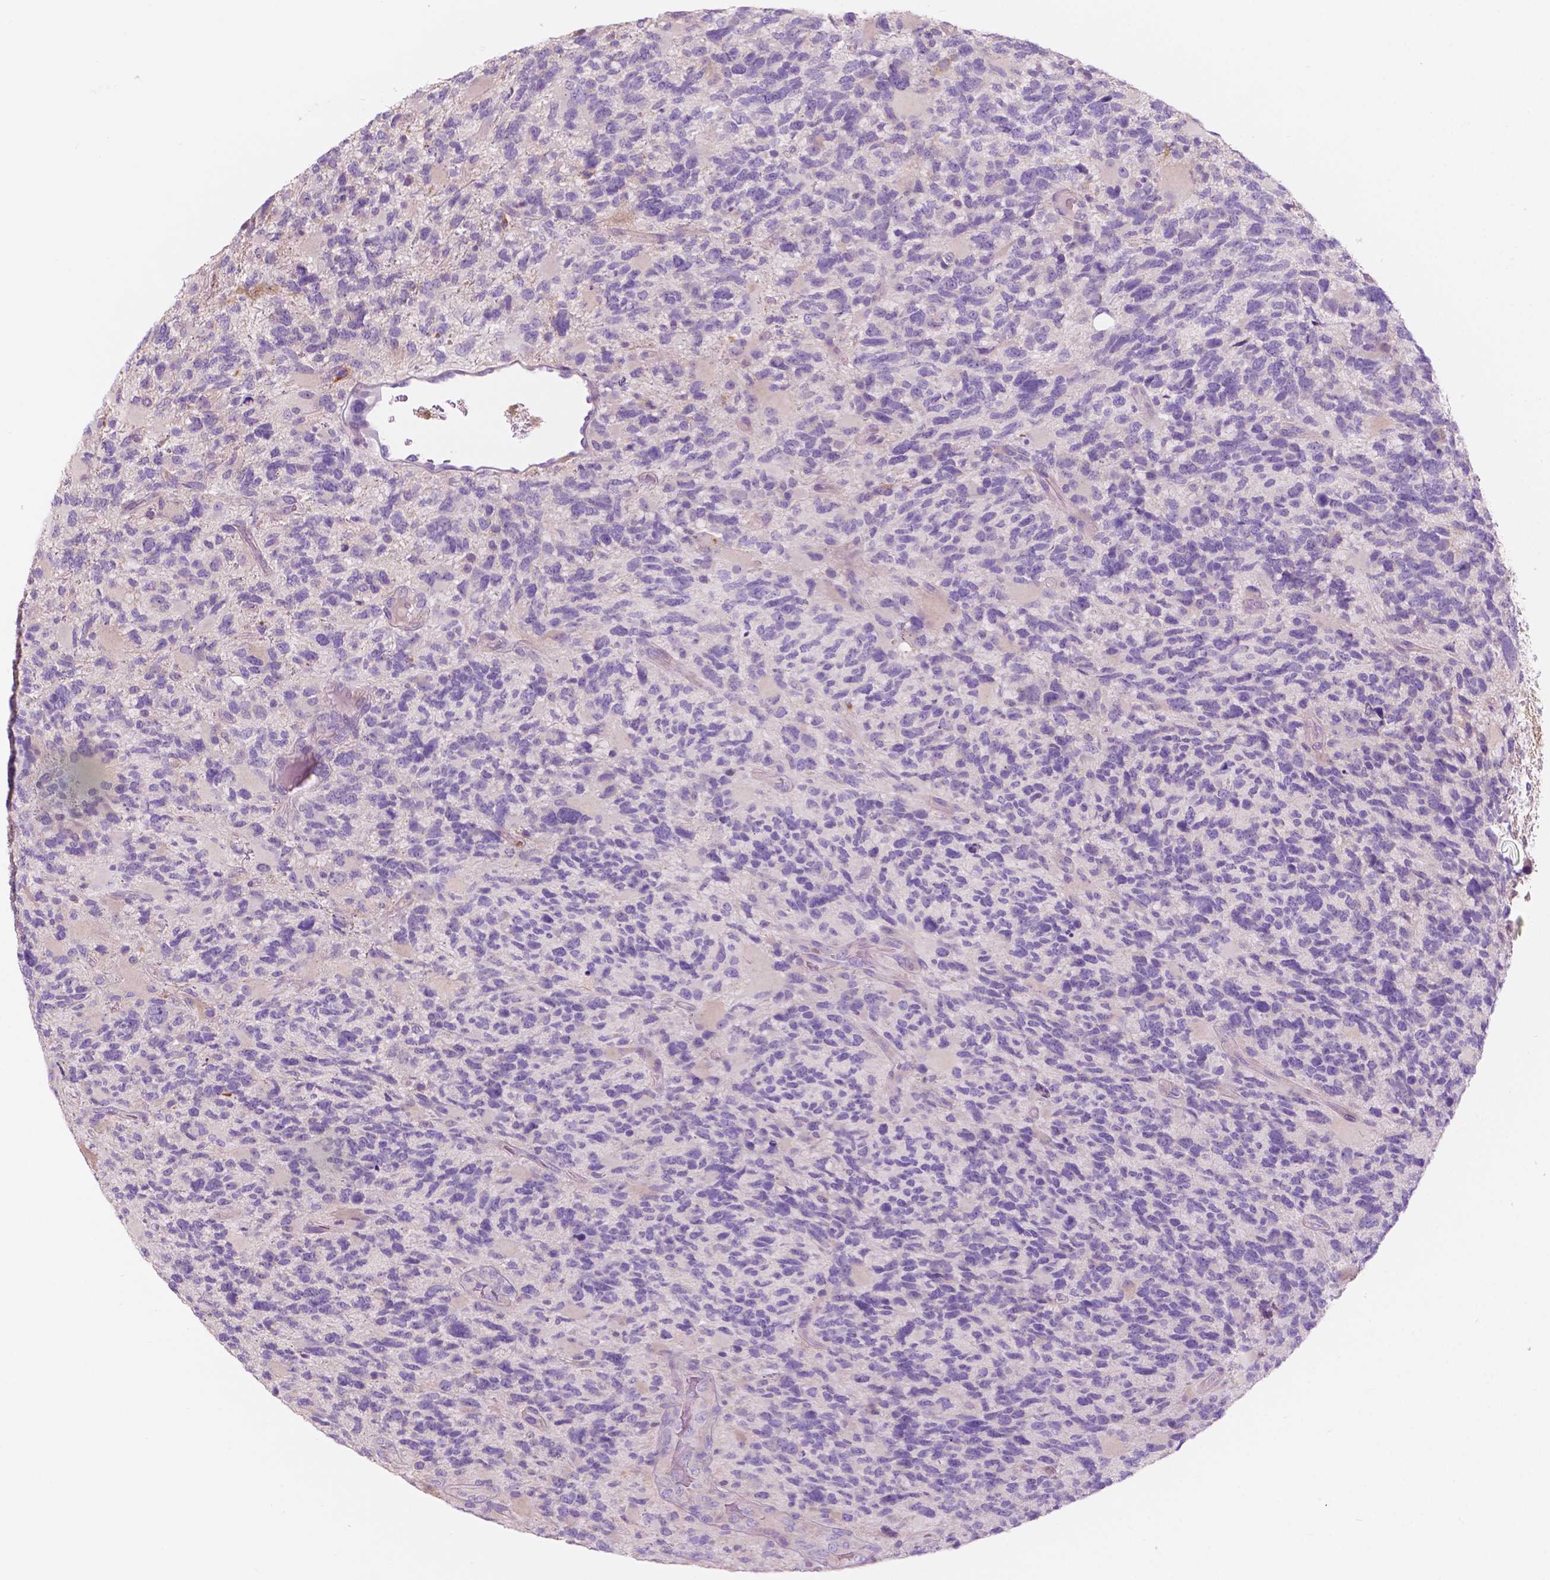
{"staining": {"intensity": "negative", "quantity": "none", "location": "none"}, "tissue": "glioma", "cell_type": "Tumor cells", "image_type": "cancer", "snomed": [{"axis": "morphology", "description": "Glioma, malignant, High grade"}, {"axis": "topography", "description": "Brain"}], "caption": "DAB immunohistochemical staining of glioma demonstrates no significant staining in tumor cells. (DAB (3,3'-diaminobenzidine) immunohistochemistry, high magnification).", "gene": "SEMA4A", "patient": {"sex": "female", "age": 71}}